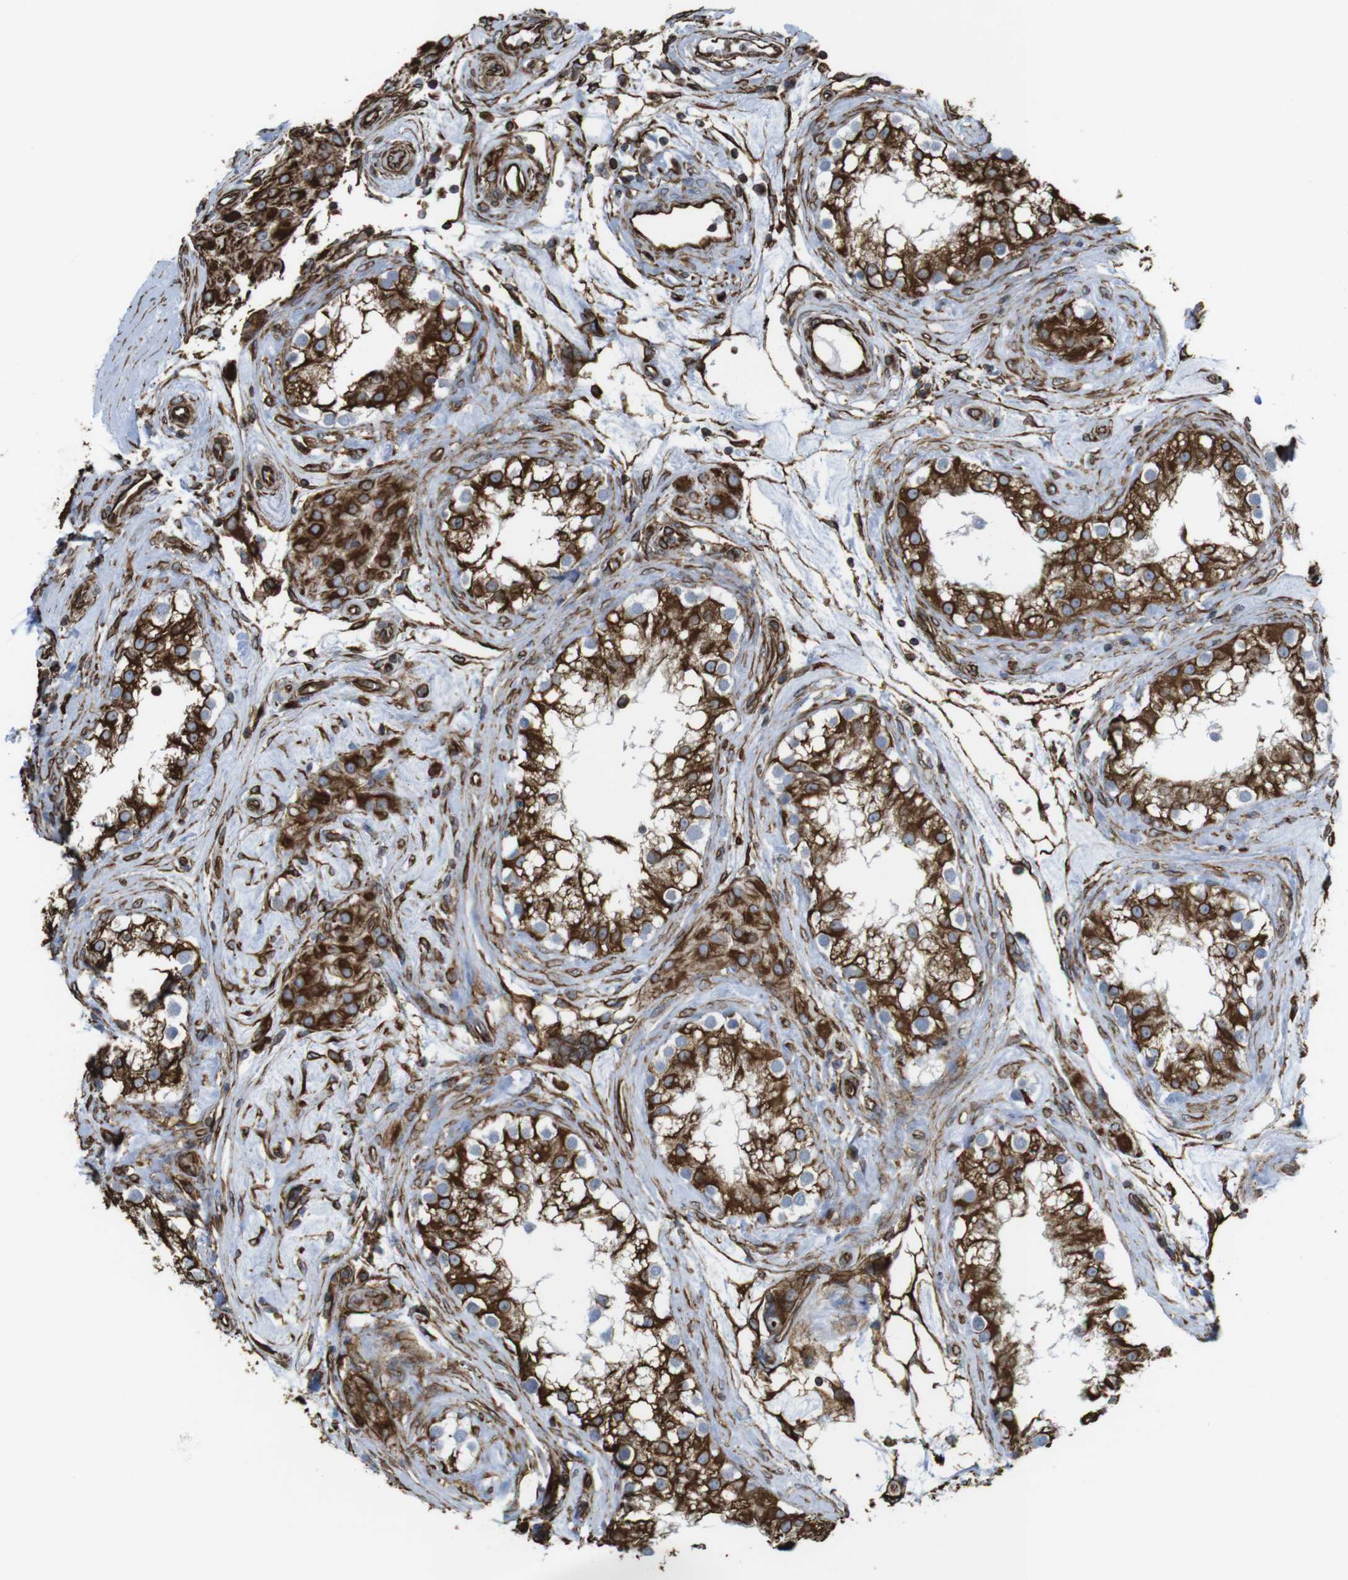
{"staining": {"intensity": "moderate", "quantity": "<25%", "location": "cytoplasmic/membranous"}, "tissue": "epididymis", "cell_type": "Glandular cells", "image_type": "normal", "snomed": [{"axis": "morphology", "description": "Normal tissue, NOS"}, {"axis": "morphology", "description": "Inflammation, NOS"}, {"axis": "topography", "description": "Epididymis"}], "caption": "A high-resolution image shows IHC staining of benign epididymis, which shows moderate cytoplasmic/membranous positivity in about <25% of glandular cells.", "gene": "RALGPS1", "patient": {"sex": "male", "age": 84}}